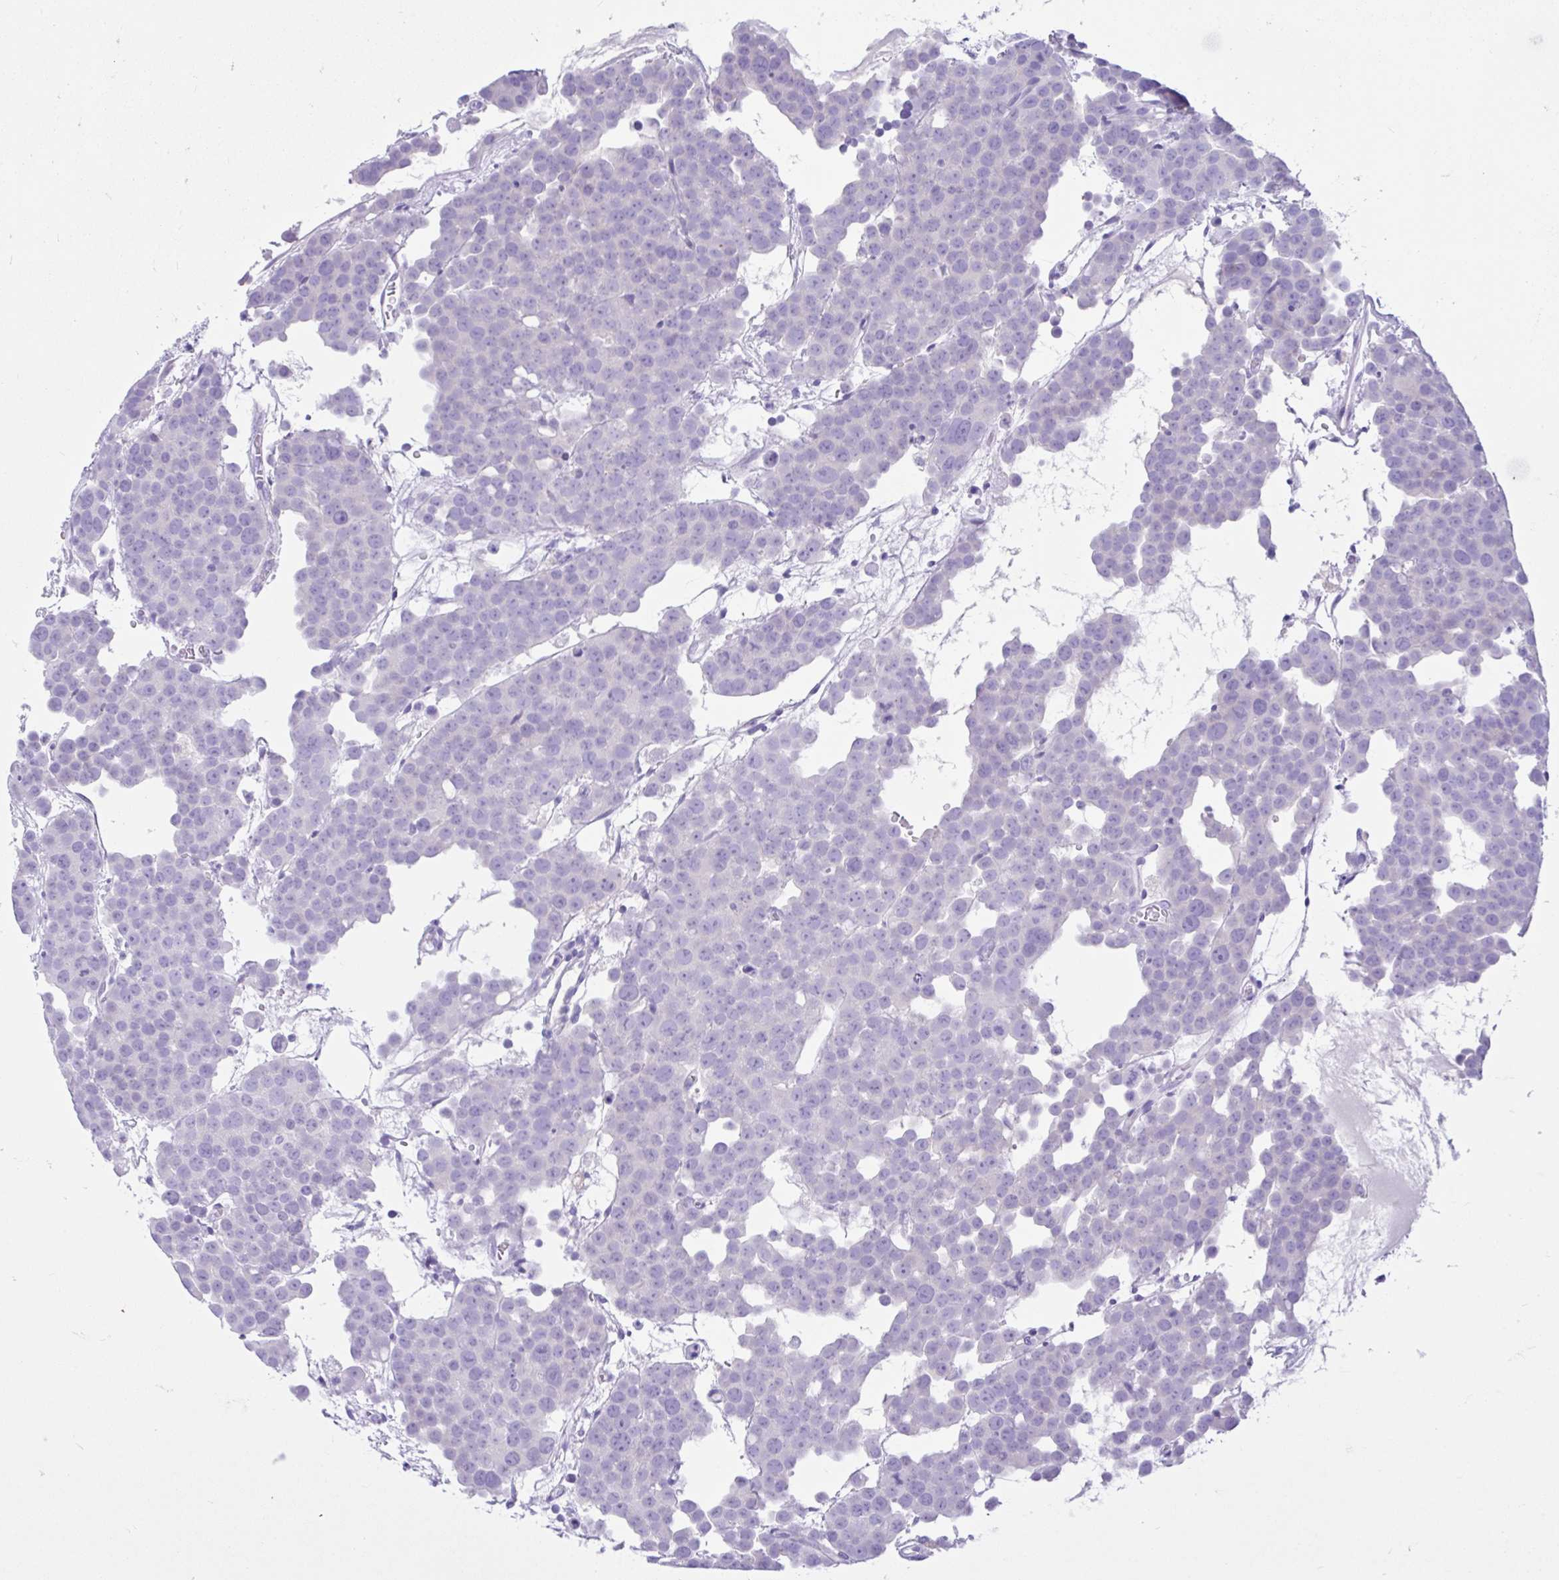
{"staining": {"intensity": "negative", "quantity": "none", "location": "none"}, "tissue": "testis cancer", "cell_type": "Tumor cells", "image_type": "cancer", "snomed": [{"axis": "morphology", "description": "Seminoma, NOS"}, {"axis": "topography", "description": "Testis"}], "caption": "Human testis cancer stained for a protein using immunohistochemistry (IHC) exhibits no positivity in tumor cells.", "gene": "CYP19A1", "patient": {"sex": "male", "age": 71}}